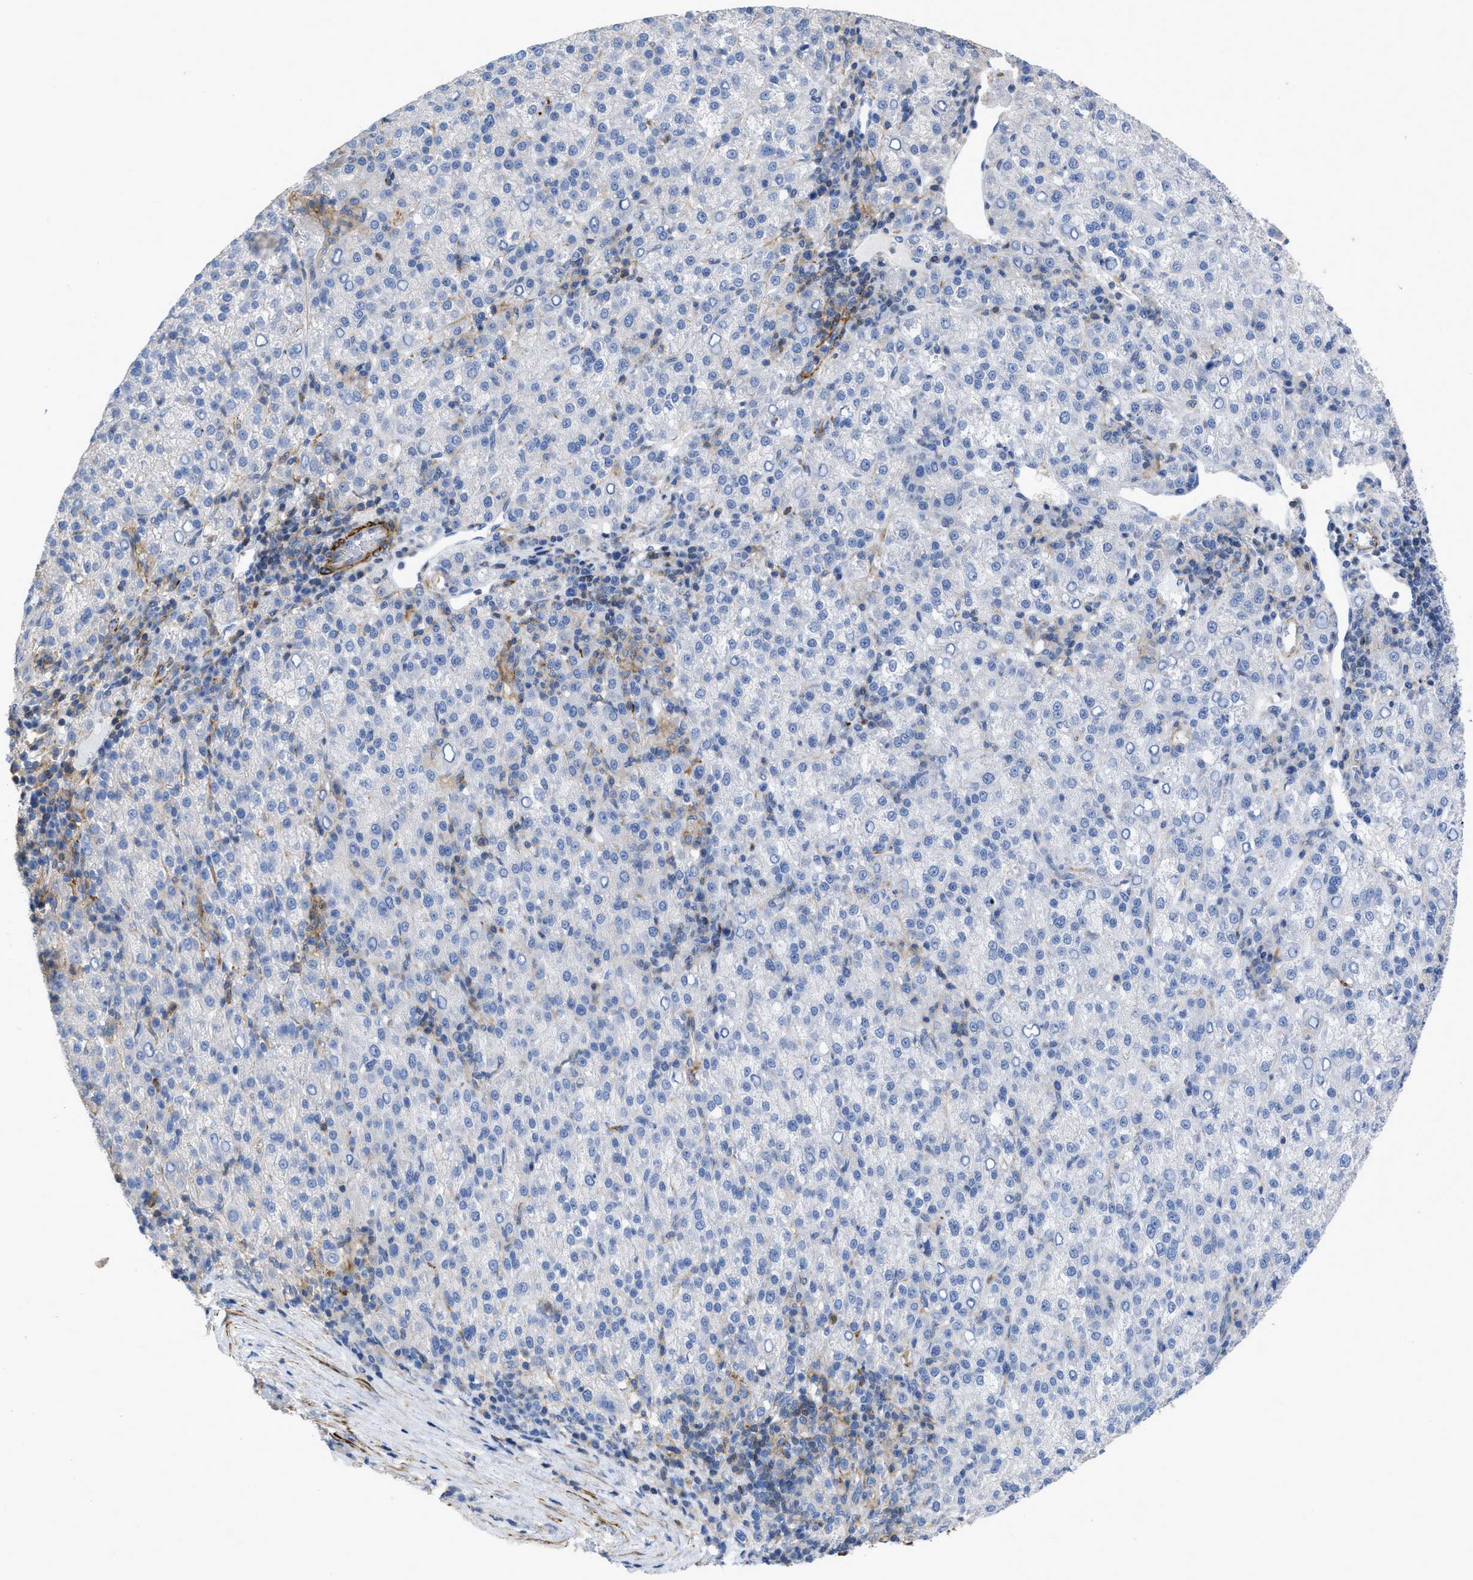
{"staining": {"intensity": "negative", "quantity": "none", "location": "none"}, "tissue": "liver cancer", "cell_type": "Tumor cells", "image_type": "cancer", "snomed": [{"axis": "morphology", "description": "Carcinoma, Hepatocellular, NOS"}, {"axis": "topography", "description": "Liver"}], "caption": "DAB (3,3'-diaminobenzidine) immunohistochemical staining of human liver cancer shows no significant staining in tumor cells.", "gene": "PRMT2", "patient": {"sex": "female", "age": 58}}